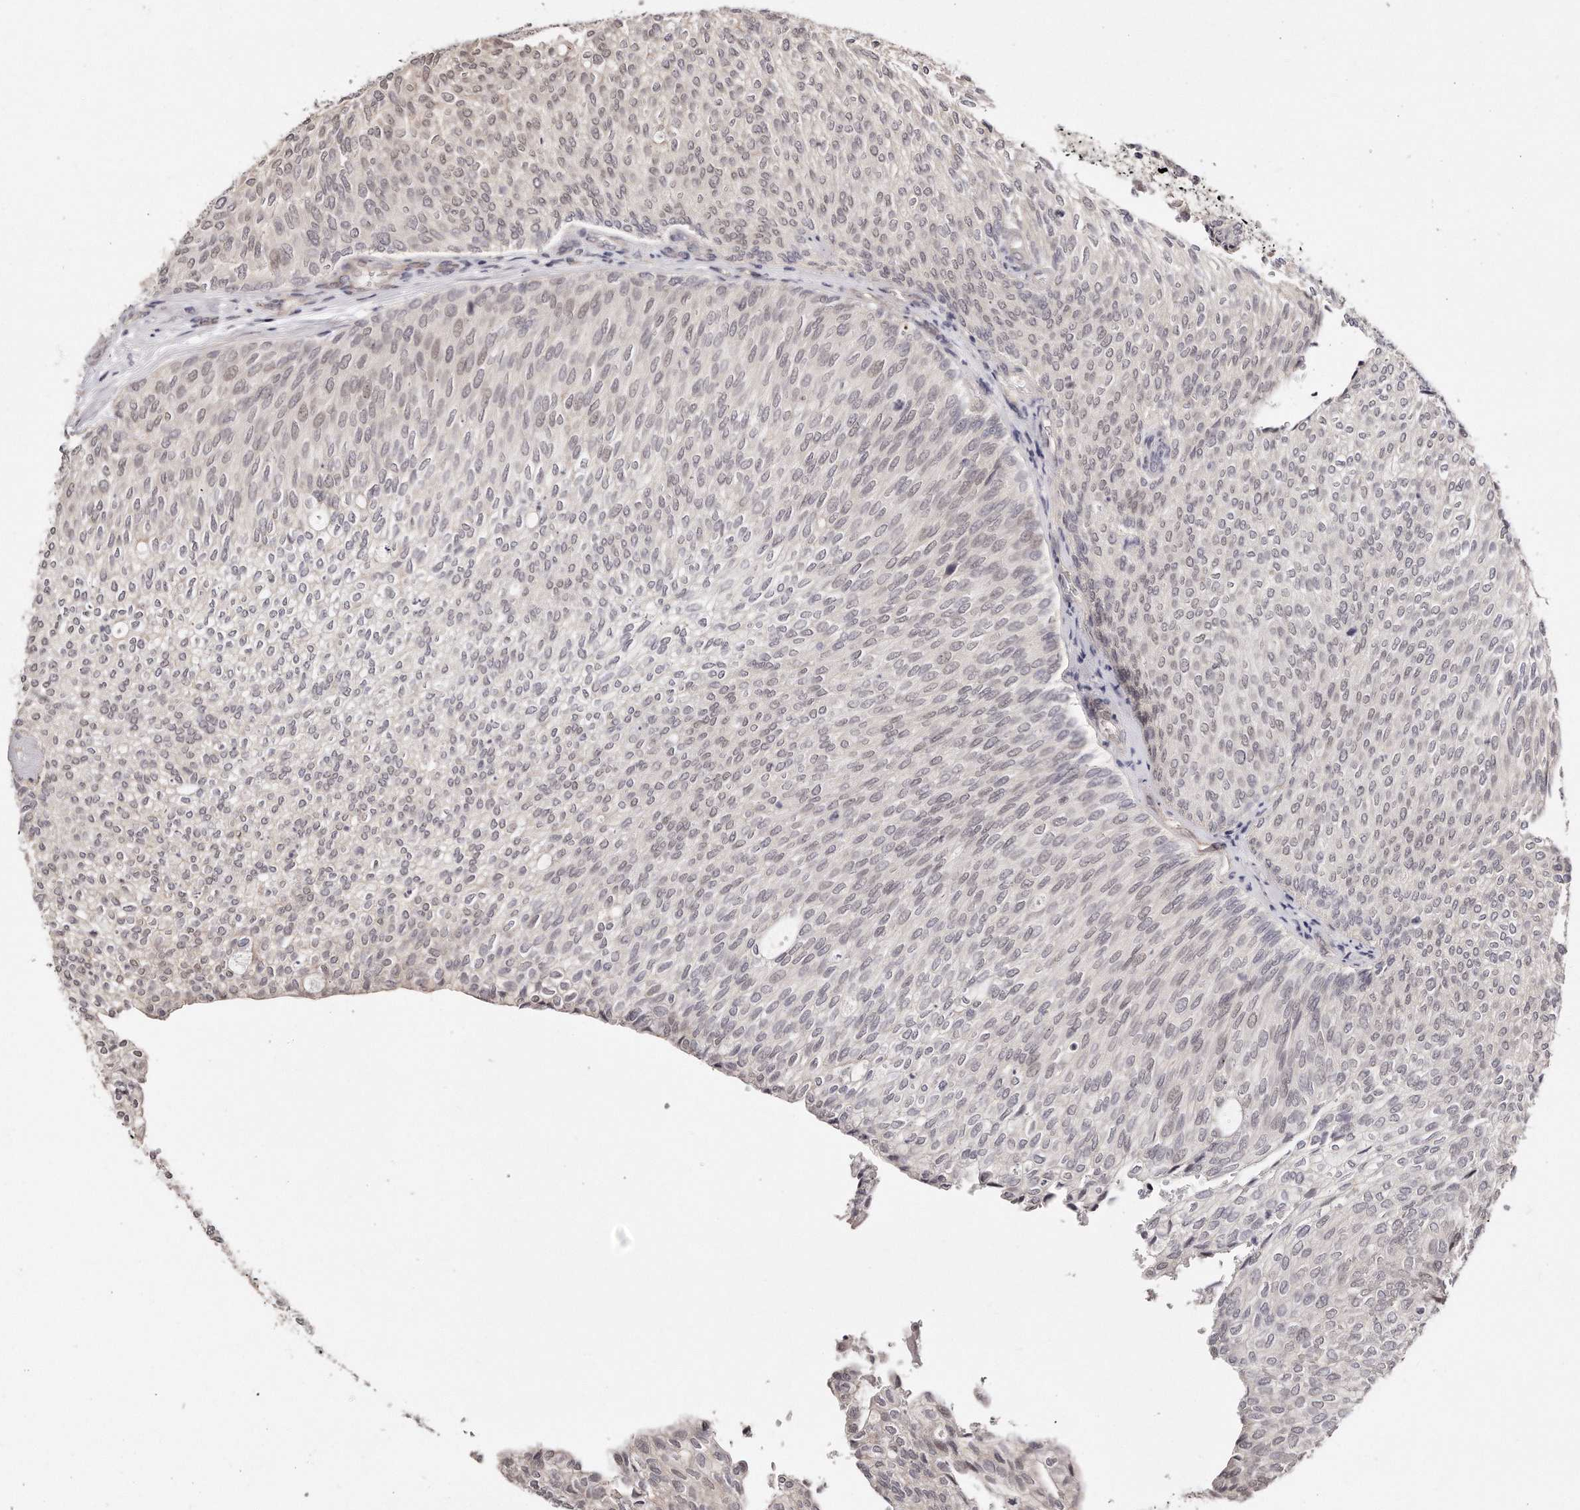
{"staining": {"intensity": "weak", "quantity": "<25%", "location": "nuclear"}, "tissue": "urothelial cancer", "cell_type": "Tumor cells", "image_type": "cancer", "snomed": [{"axis": "morphology", "description": "Urothelial carcinoma, Low grade"}, {"axis": "topography", "description": "Urinary bladder"}], "caption": "Protein analysis of urothelial carcinoma (low-grade) demonstrates no significant expression in tumor cells.", "gene": "CASZ1", "patient": {"sex": "female", "age": 79}}